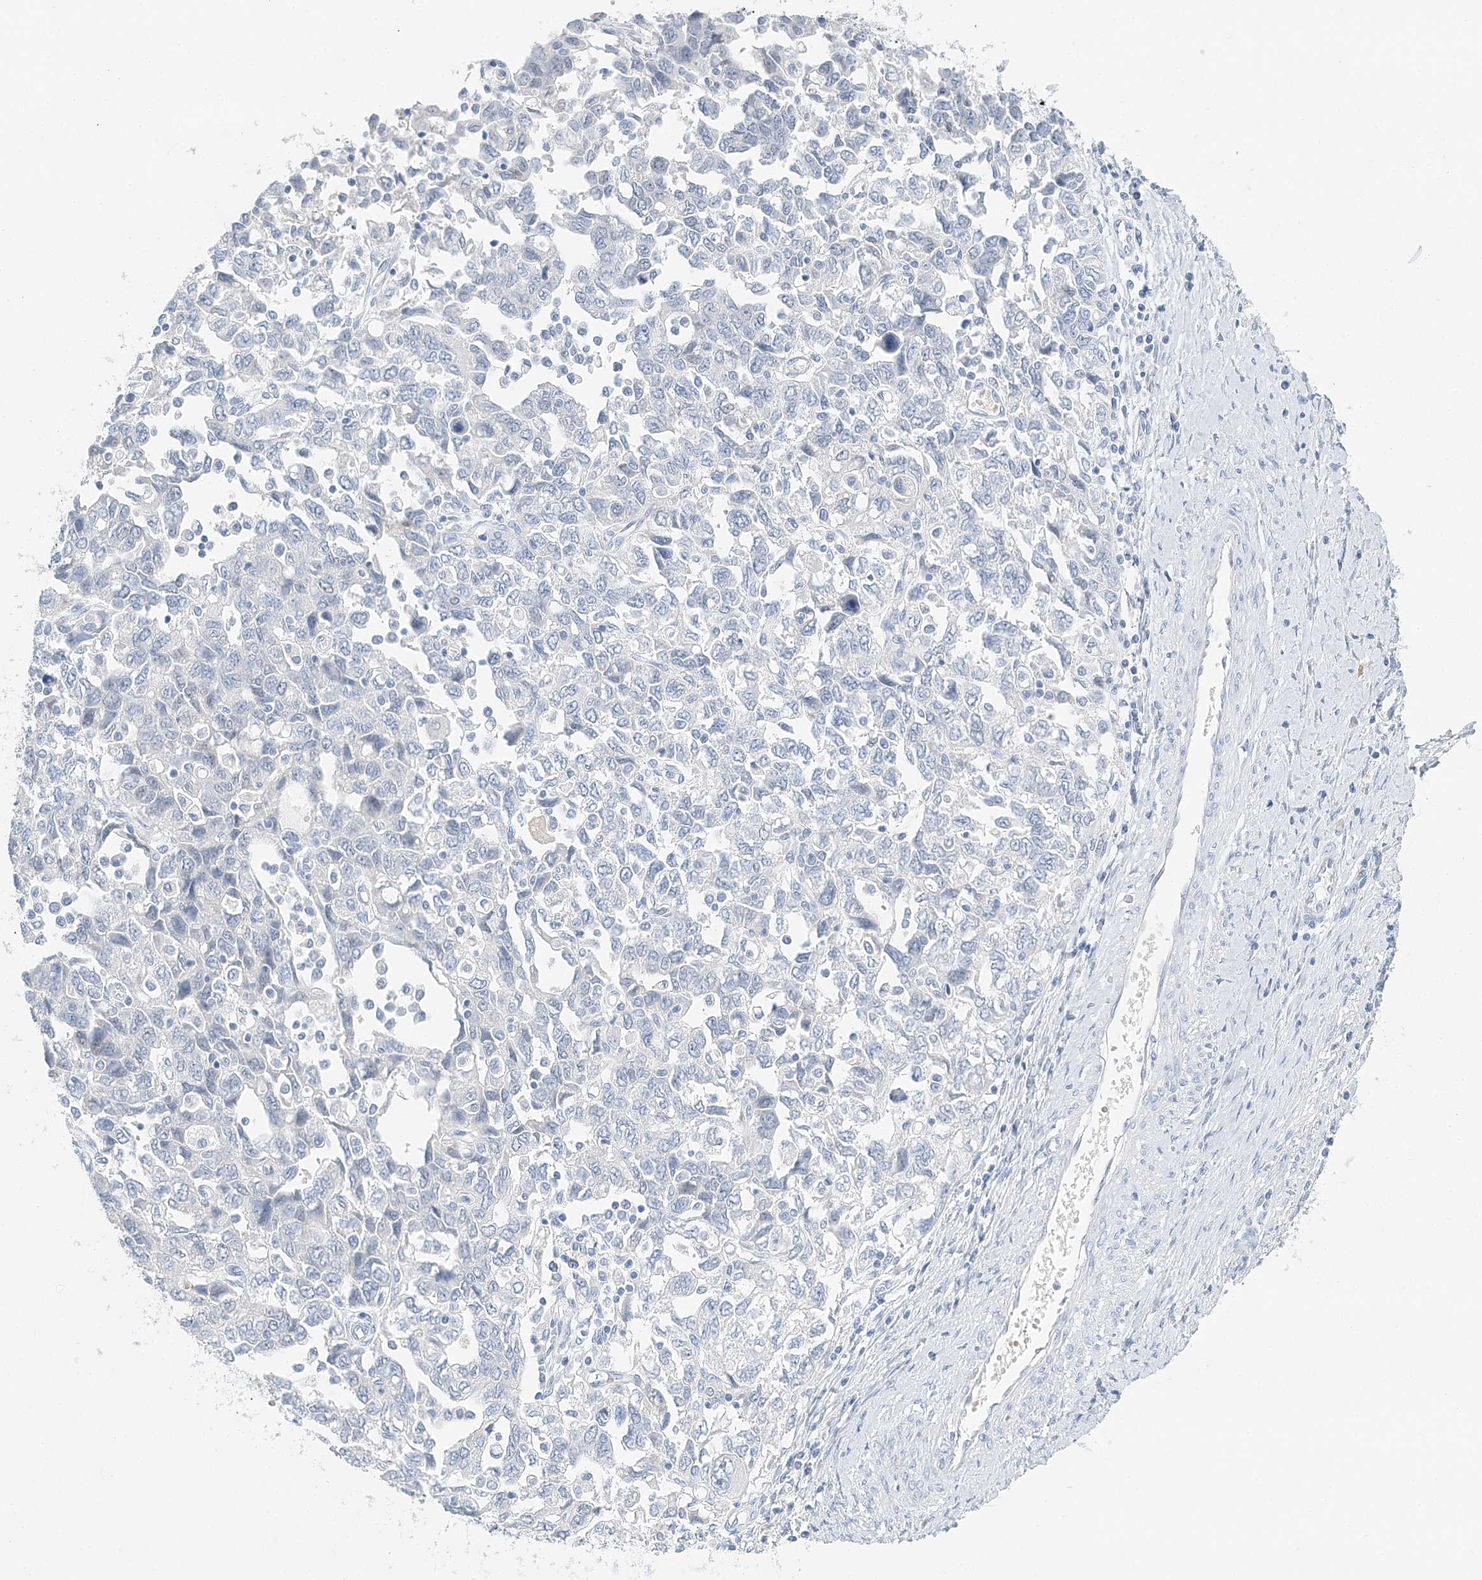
{"staining": {"intensity": "negative", "quantity": "none", "location": "none"}, "tissue": "ovarian cancer", "cell_type": "Tumor cells", "image_type": "cancer", "snomed": [{"axis": "morphology", "description": "Carcinoma, NOS"}, {"axis": "morphology", "description": "Cystadenocarcinoma, serous, NOS"}, {"axis": "topography", "description": "Ovary"}], "caption": "High power microscopy photomicrograph of an immunohistochemistry image of carcinoma (ovarian), revealing no significant positivity in tumor cells.", "gene": "VILL", "patient": {"sex": "female", "age": 69}}